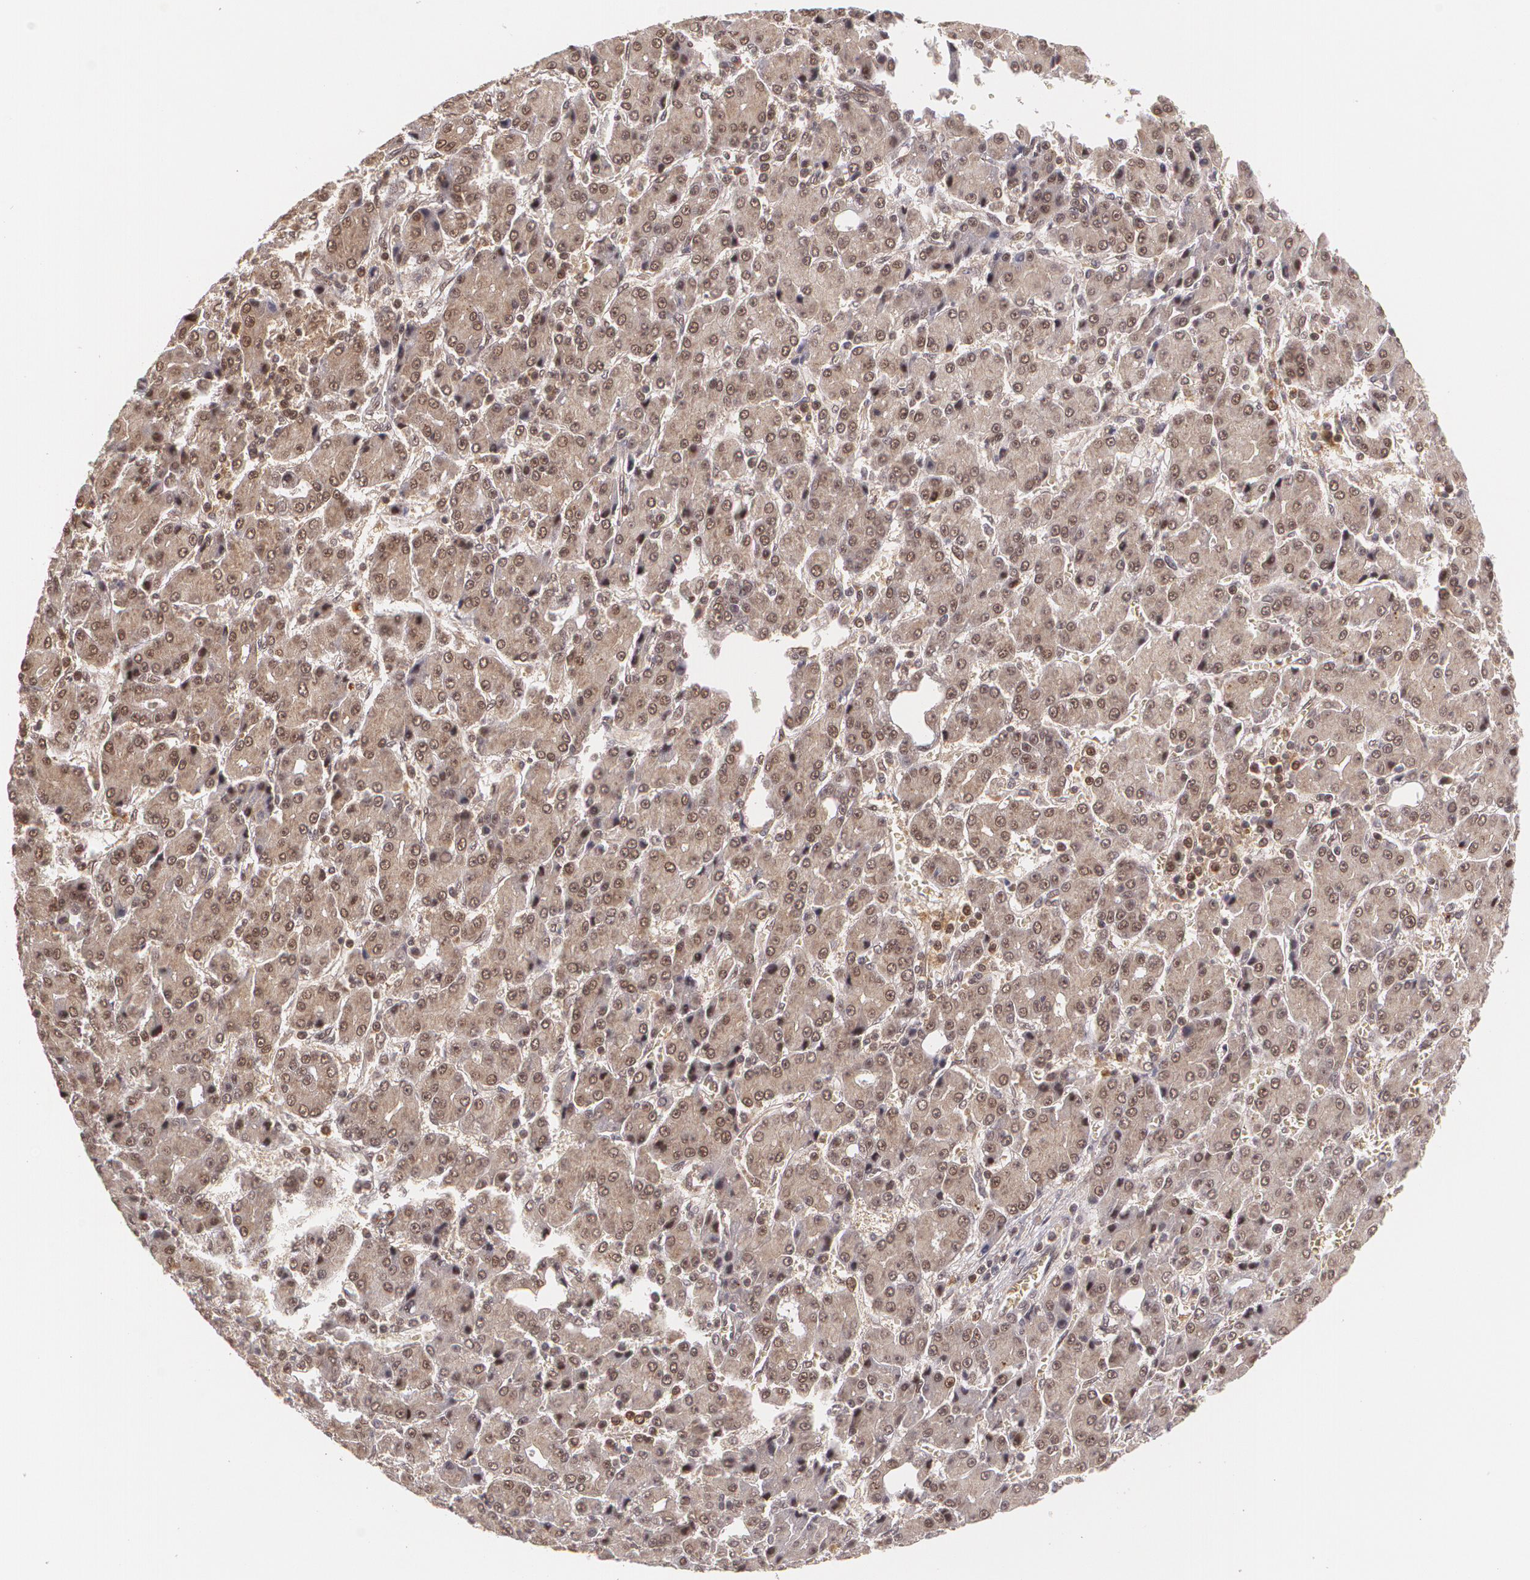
{"staining": {"intensity": "moderate", "quantity": "25%-75%", "location": "cytoplasmic/membranous,nuclear"}, "tissue": "liver cancer", "cell_type": "Tumor cells", "image_type": "cancer", "snomed": [{"axis": "morphology", "description": "Carcinoma, Hepatocellular, NOS"}, {"axis": "topography", "description": "Liver"}], "caption": "This micrograph displays immunohistochemistry staining of liver cancer, with medium moderate cytoplasmic/membranous and nuclear expression in approximately 25%-75% of tumor cells.", "gene": "CUL2", "patient": {"sex": "male", "age": 69}}